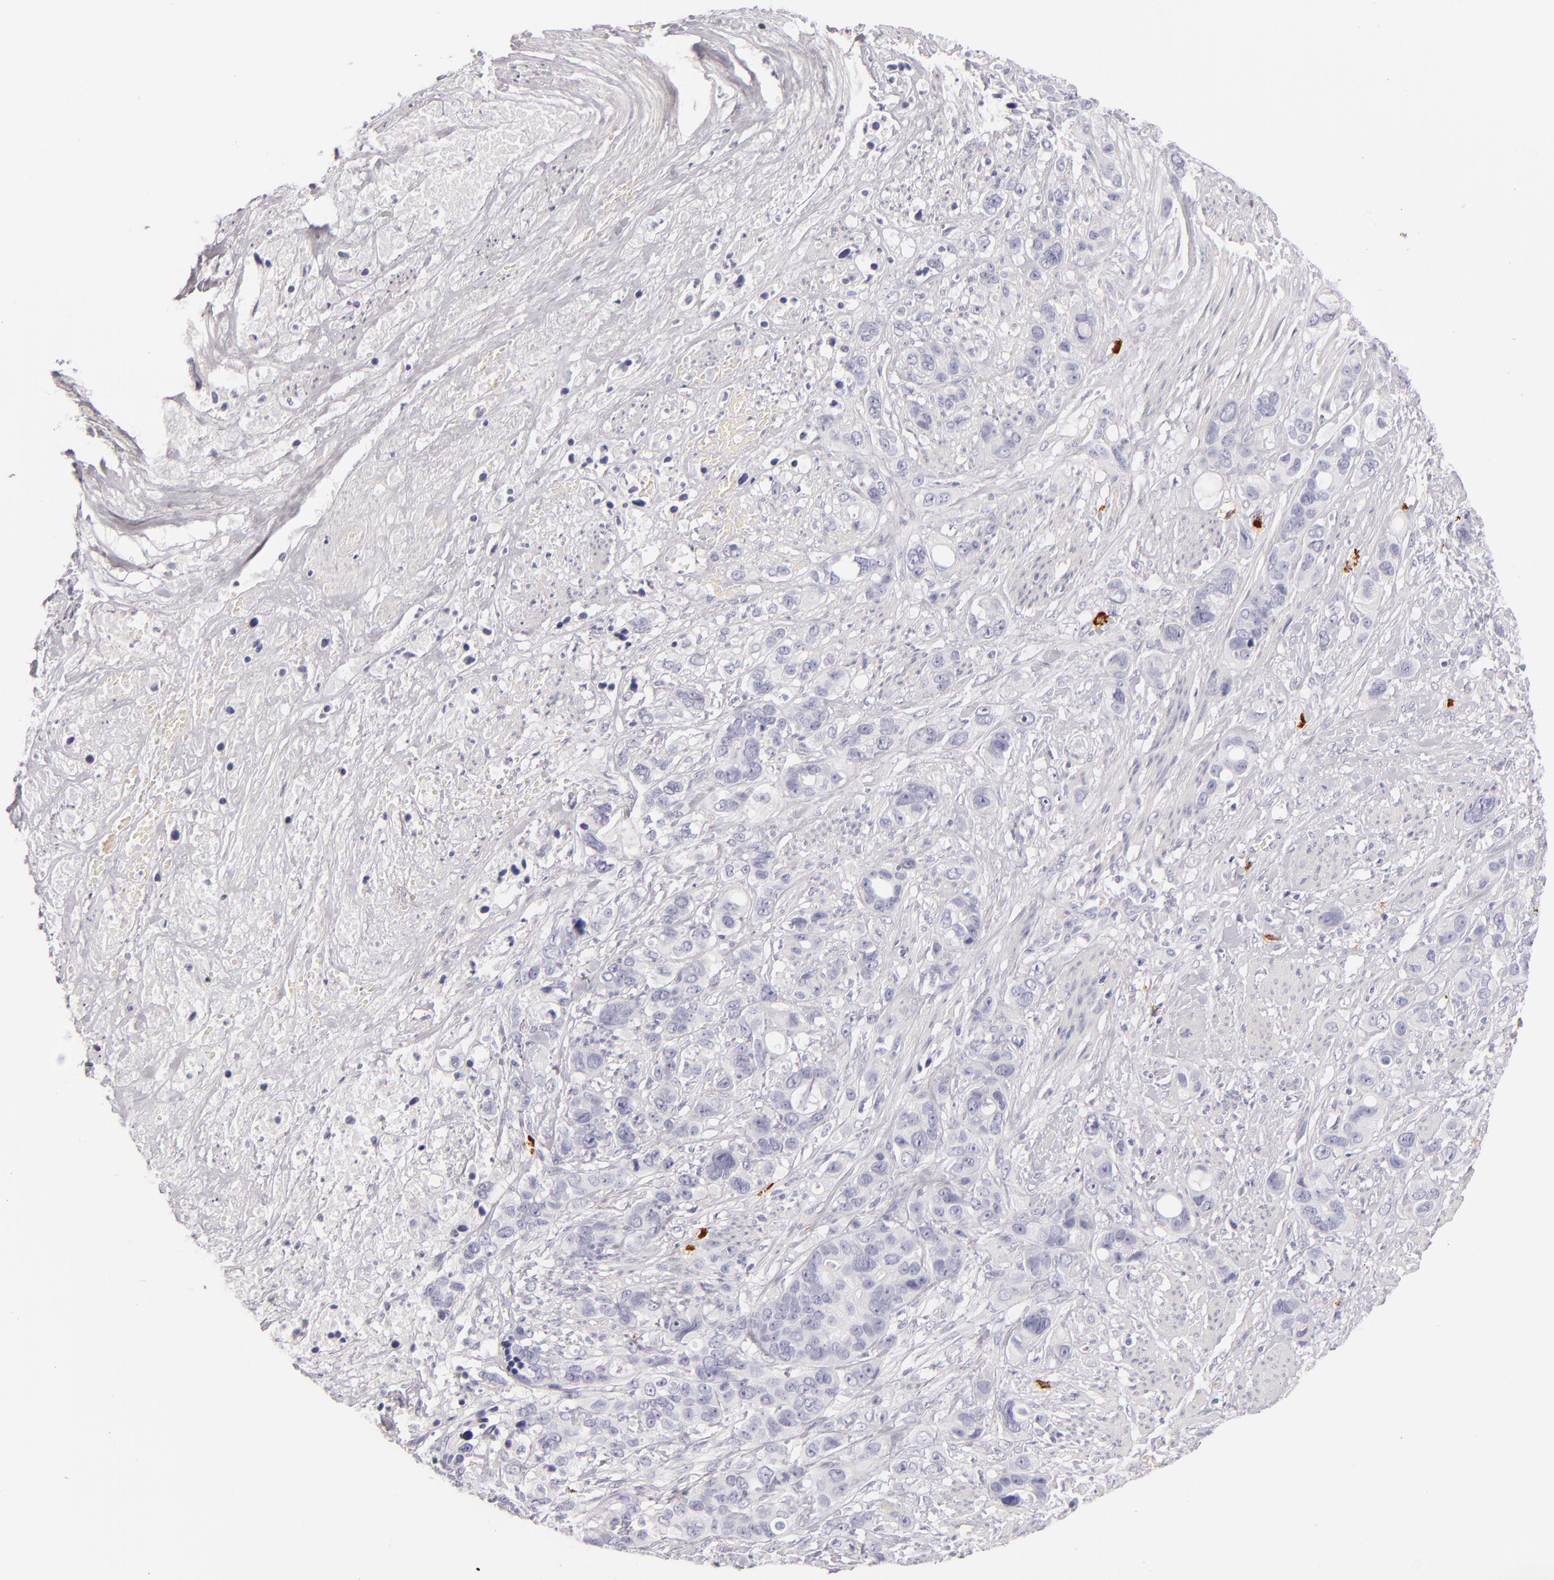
{"staining": {"intensity": "negative", "quantity": "none", "location": "none"}, "tissue": "stomach cancer", "cell_type": "Tumor cells", "image_type": "cancer", "snomed": [{"axis": "morphology", "description": "Adenocarcinoma, NOS"}, {"axis": "topography", "description": "Stomach, upper"}], "caption": "A histopathology image of stomach cancer stained for a protein shows no brown staining in tumor cells.", "gene": "TPSD1", "patient": {"sex": "male", "age": 47}}